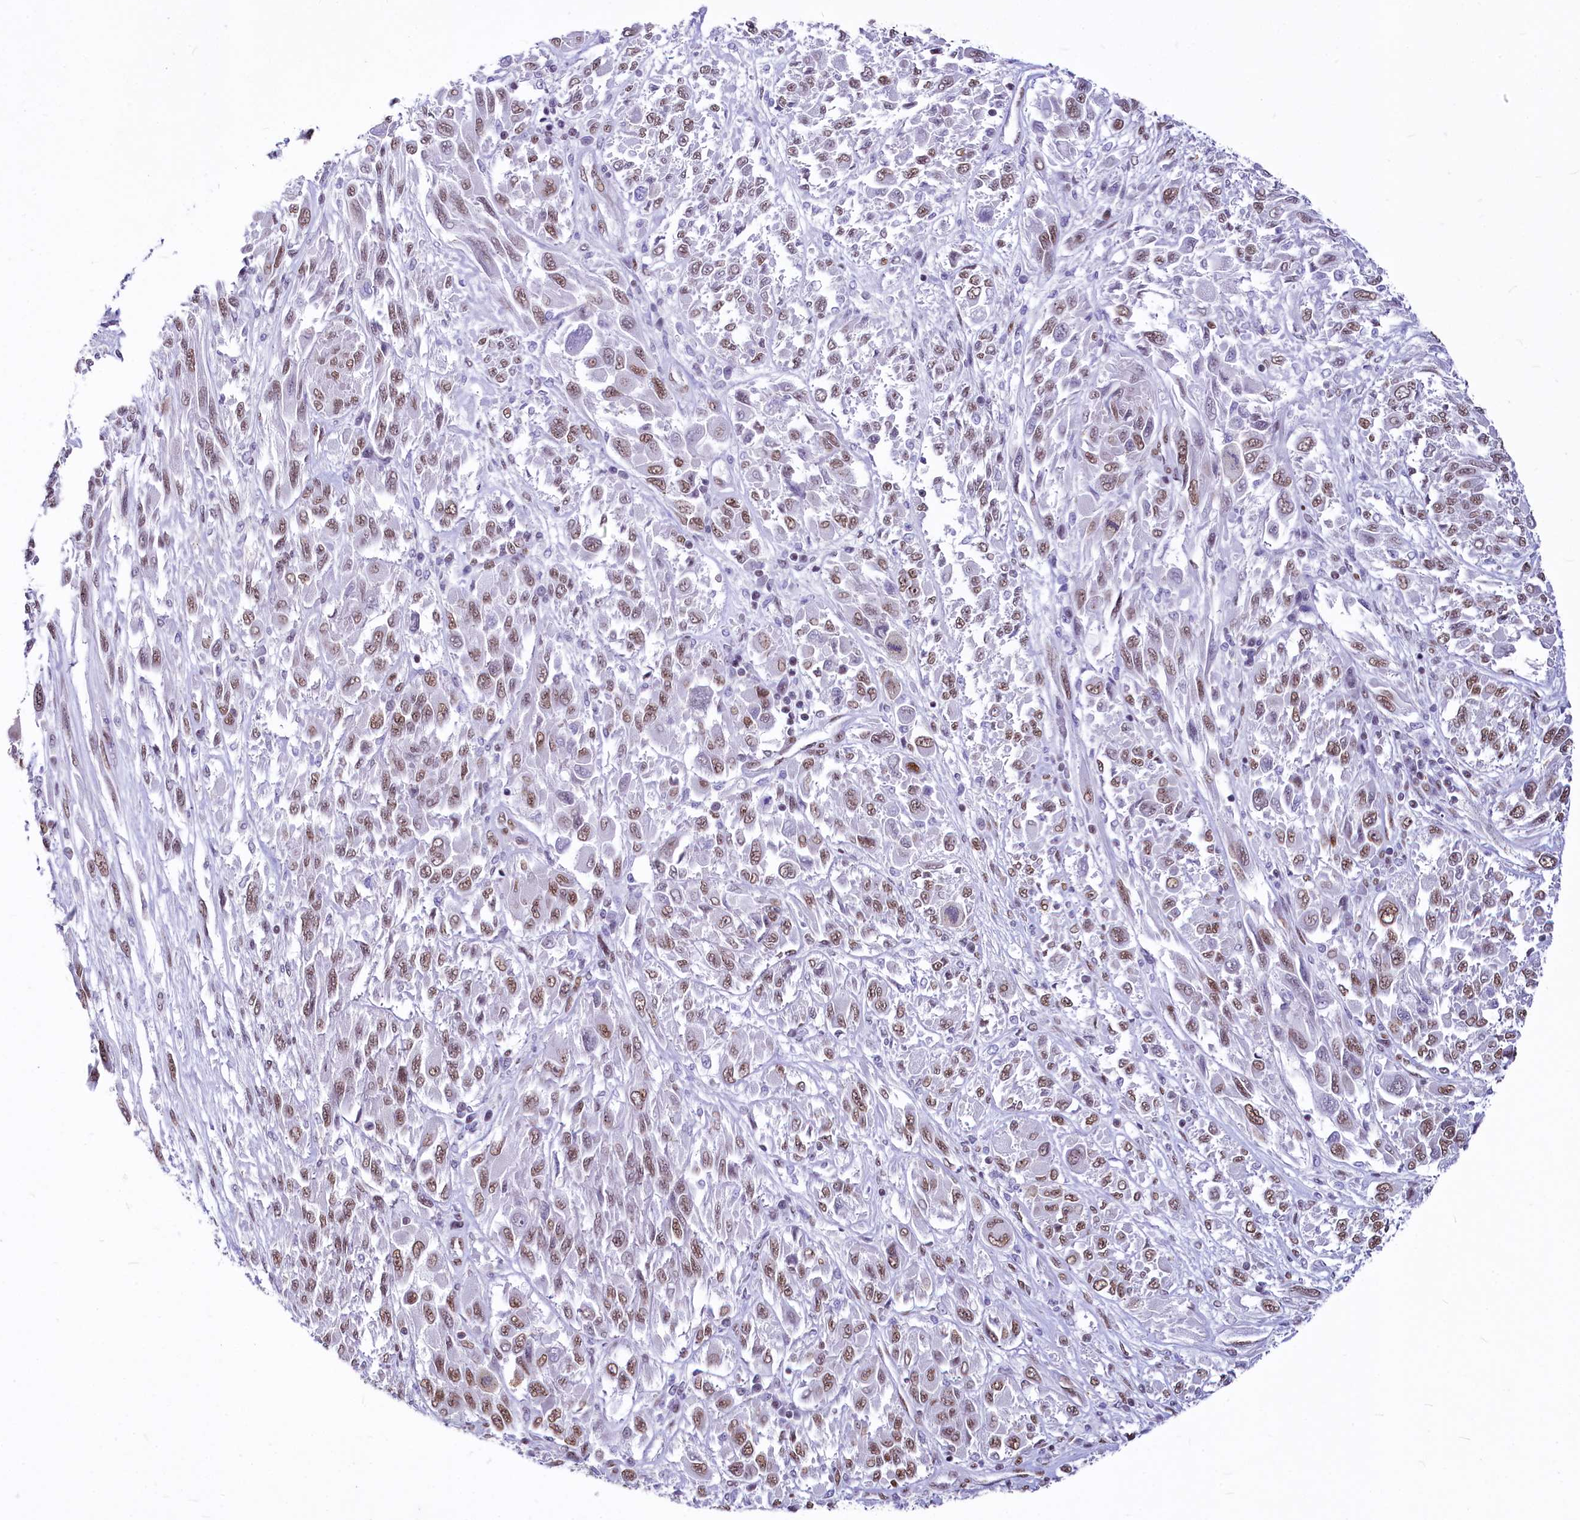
{"staining": {"intensity": "moderate", "quantity": ">75%", "location": "nuclear"}, "tissue": "melanoma", "cell_type": "Tumor cells", "image_type": "cancer", "snomed": [{"axis": "morphology", "description": "Malignant melanoma, NOS"}, {"axis": "topography", "description": "Skin"}], "caption": "Melanoma stained for a protein (brown) displays moderate nuclear positive positivity in about >75% of tumor cells.", "gene": "PARPBP", "patient": {"sex": "female", "age": 91}}